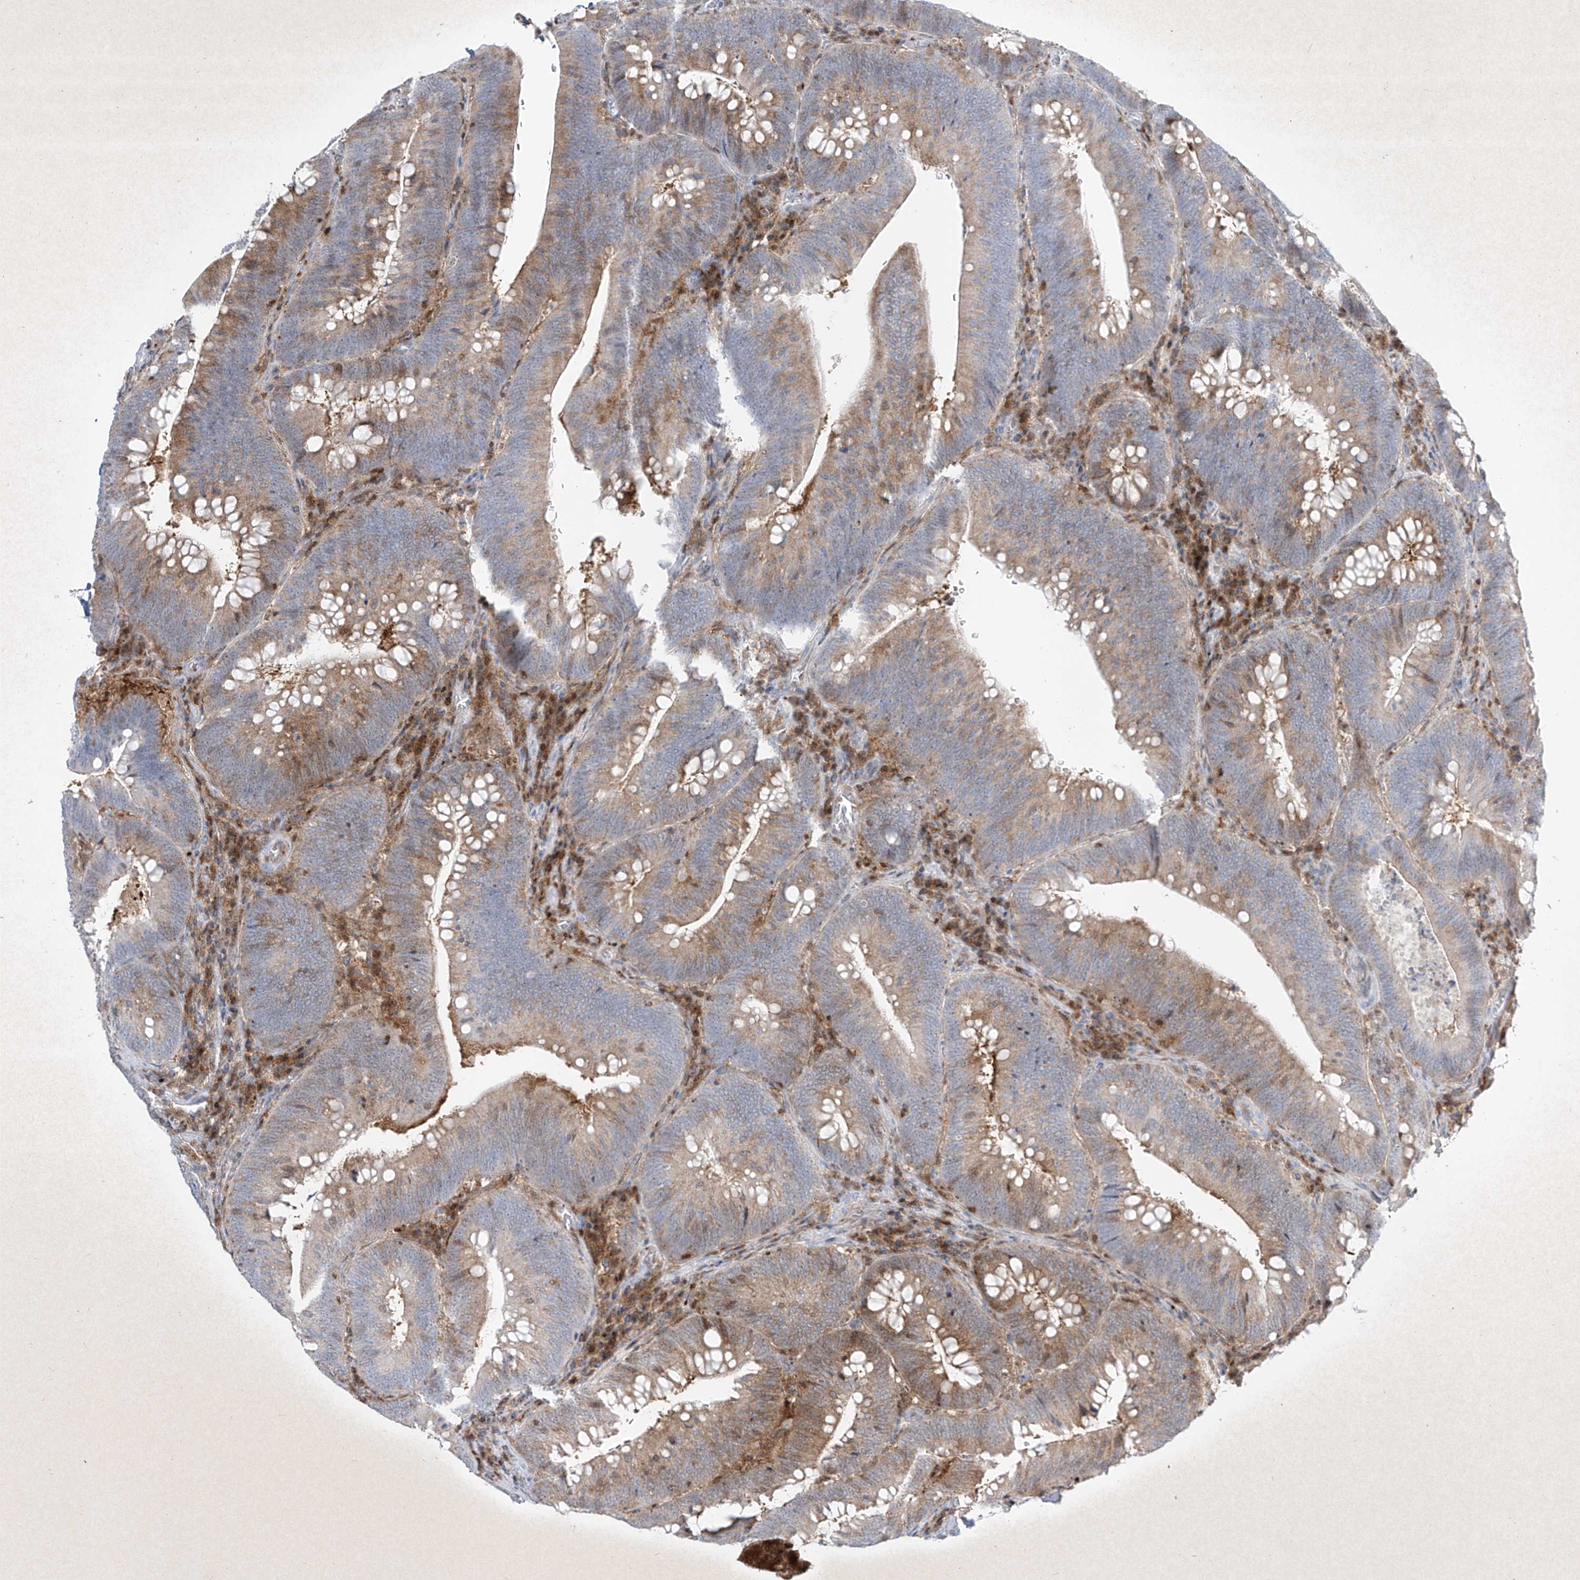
{"staining": {"intensity": "moderate", "quantity": "25%-75%", "location": "cytoplasmic/membranous"}, "tissue": "colorectal cancer", "cell_type": "Tumor cells", "image_type": "cancer", "snomed": [{"axis": "morphology", "description": "Normal tissue, NOS"}, {"axis": "topography", "description": "Colon"}], "caption": "Immunohistochemistry (DAB) staining of human colorectal cancer shows moderate cytoplasmic/membranous protein expression in about 25%-75% of tumor cells.", "gene": "PSMB10", "patient": {"sex": "female", "age": 82}}